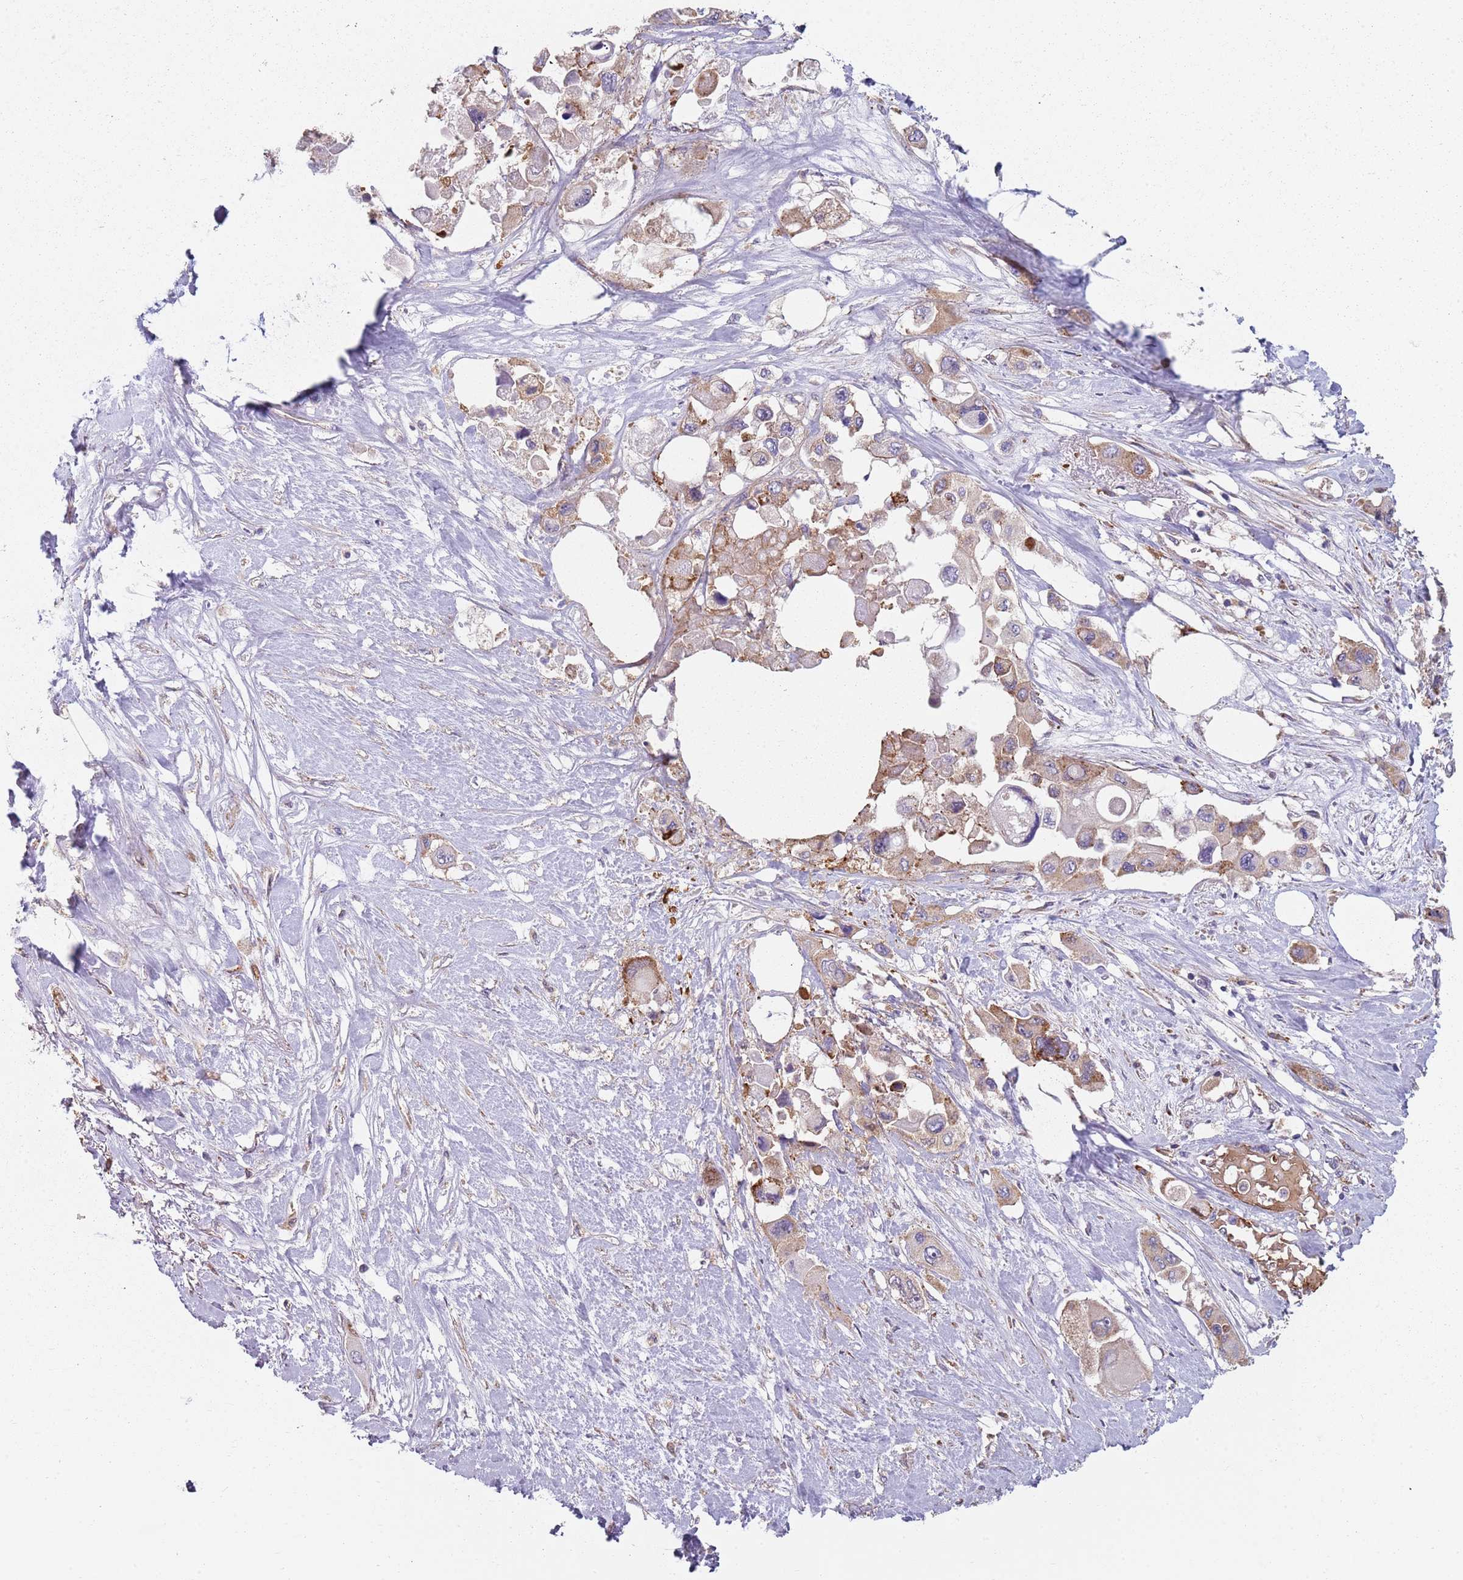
{"staining": {"intensity": "weak", "quantity": "25%-75%", "location": "cytoplasmic/membranous"}, "tissue": "pancreatic cancer", "cell_type": "Tumor cells", "image_type": "cancer", "snomed": [{"axis": "morphology", "description": "Adenocarcinoma, NOS"}, {"axis": "topography", "description": "Pancreas"}], "caption": "Protein expression analysis of human adenocarcinoma (pancreatic) reveals weak cytoplasmic/membranous positivity in approximately 25%-75% of tumor cells. Using DAB (3,3'-diaminobenzidine) (brown) and hematoxylin (blue) stains, captured at high magnification using brightfield microscopy.", "gene": "SPATA2", "patient": {"sex": "male", "age": 92}}